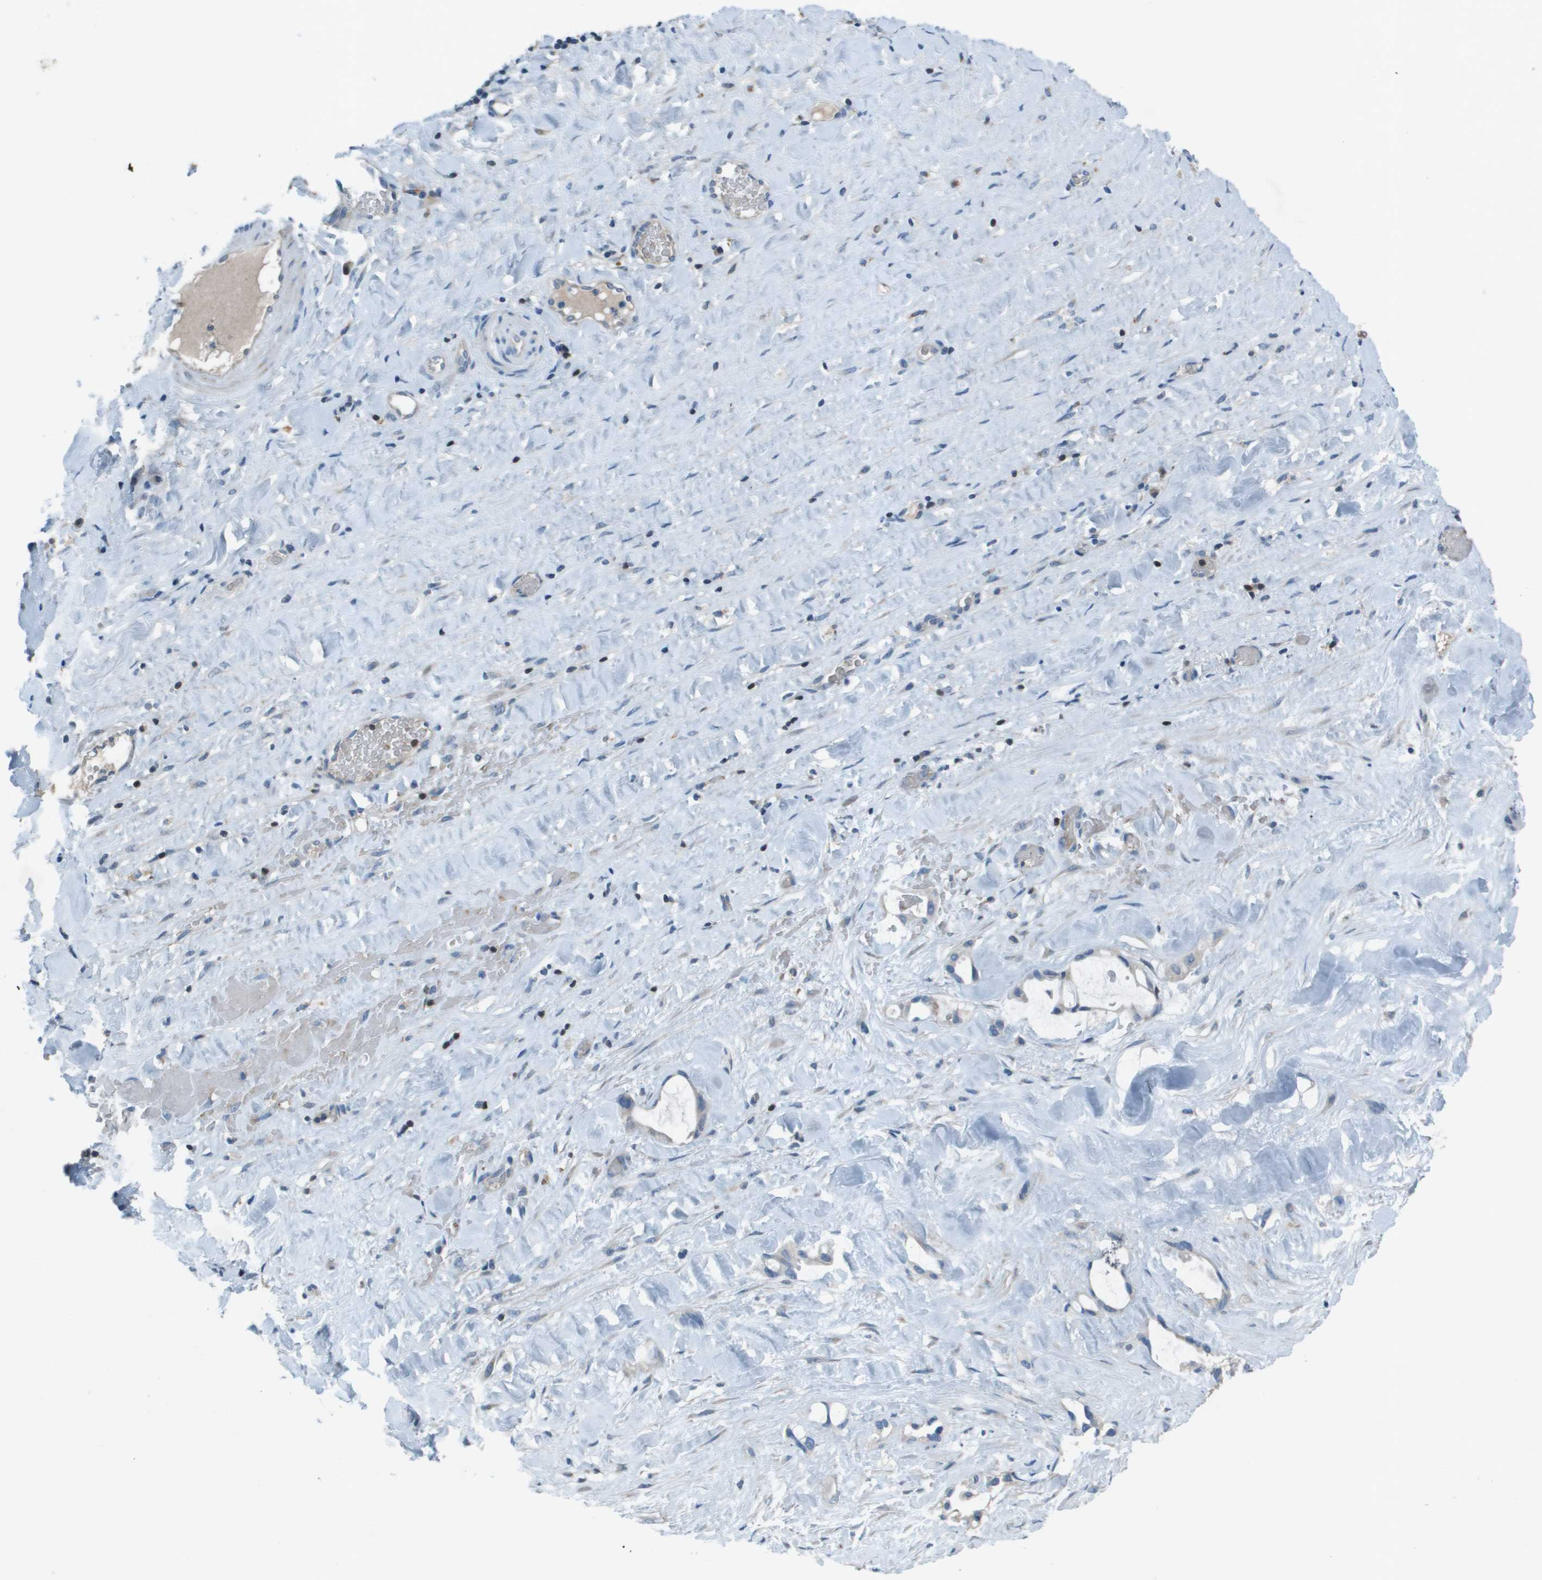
{"staining": {"intensity": "negative", "quantity": "none", "location": "none"}, "tissue": "liver cancer", "cell_type": "Tumor cells", "image_type": "cancer", "snomed": [{"axis": "morphology", "description": "Cholangiocarcinoma"}, {"axis": "topography", "description": "Liver"}], "caption": "A photomicrograph of liver cancer (cholangiocarcinoma) stained for a protein reveals no brown staining in tumor cells.", "gene": "CAMK4", "patient": {"sex": "female", "age": 65}}